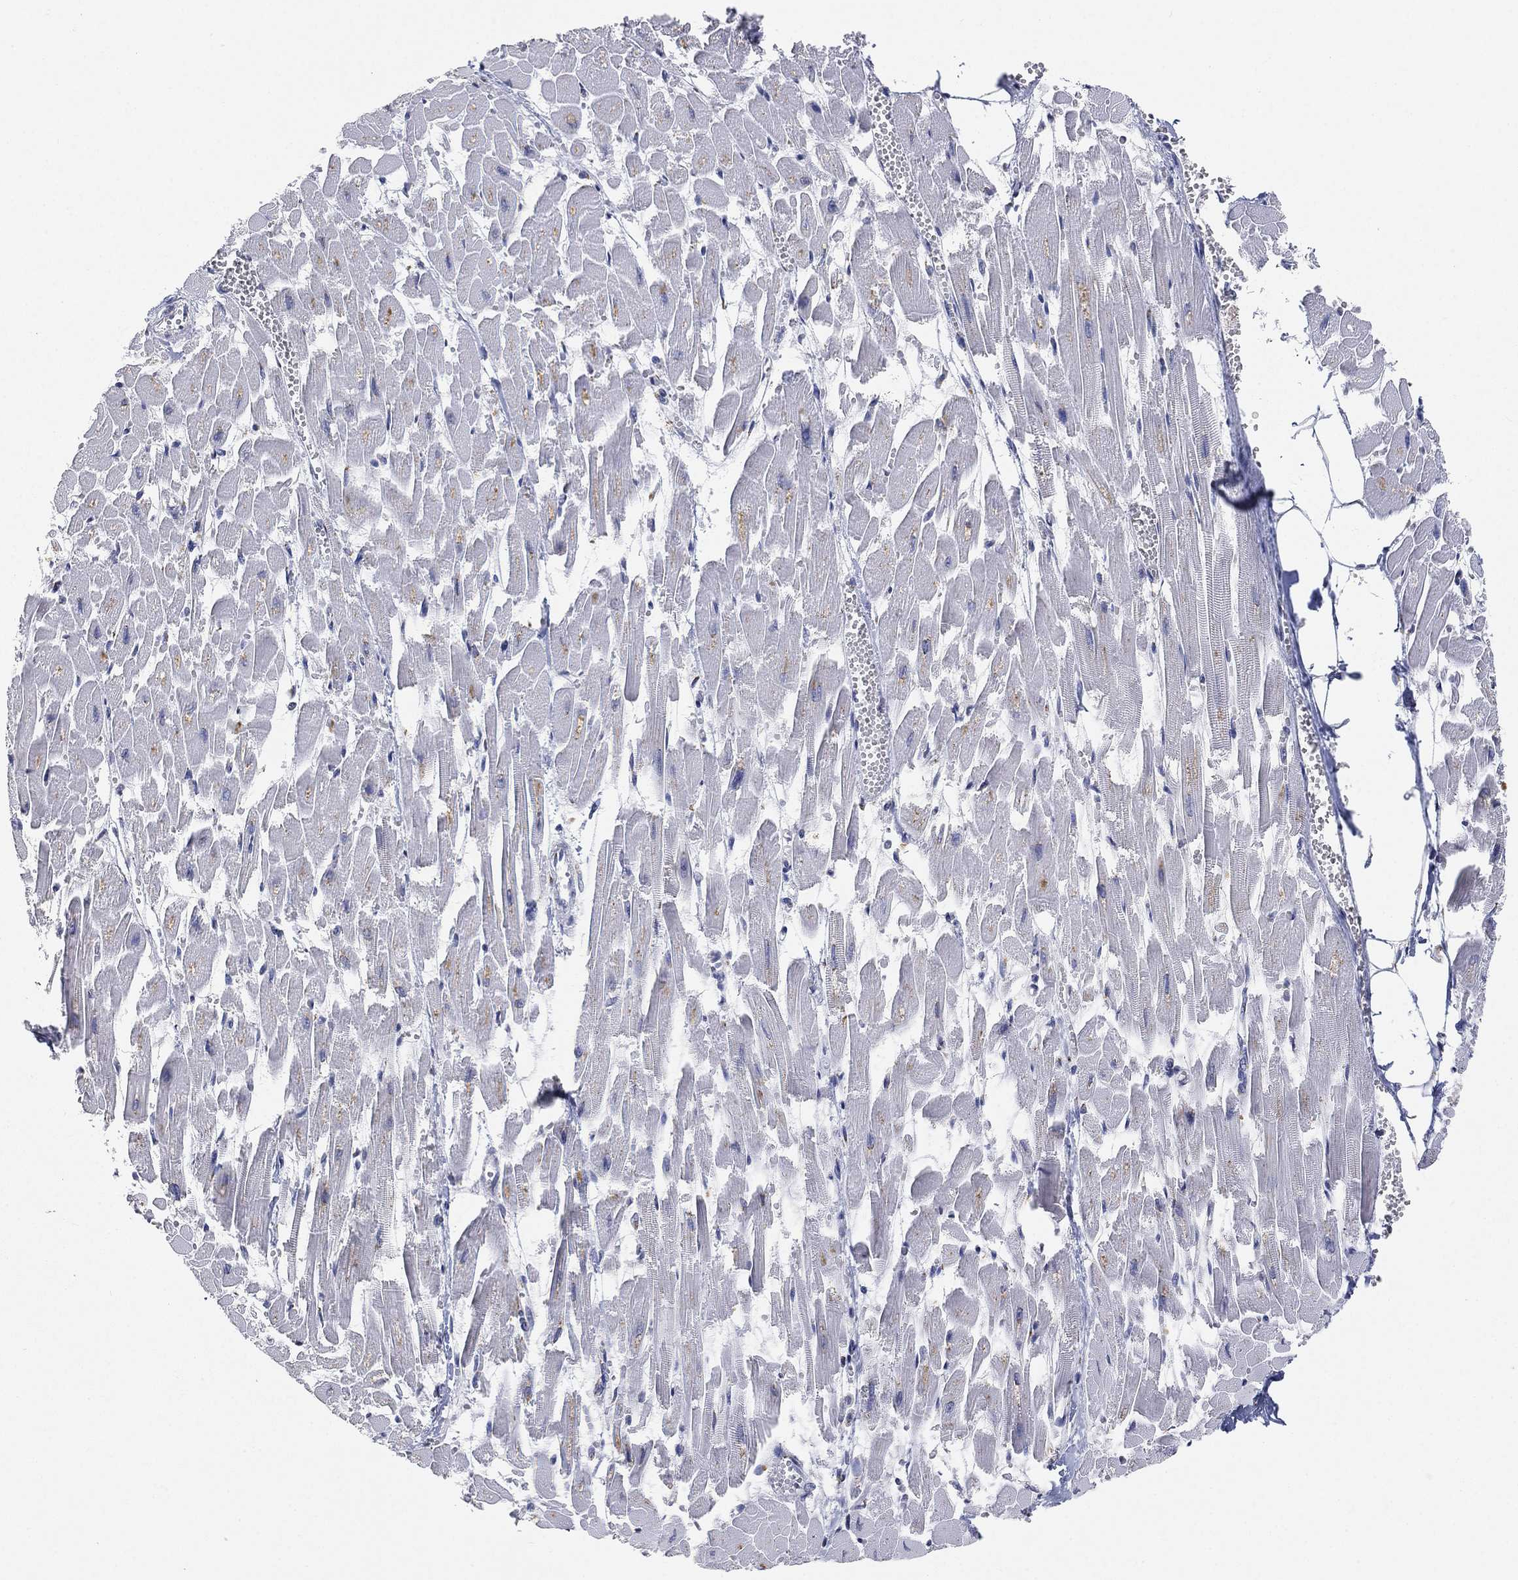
{"staining": {"intensity": "strong", "quantity": "25%-75%", "location": "cytoplasmic/membranous"}, "tissue": "heart muscle", "cell_type": "Cardiomyocytes", "image_type": "normal", "snomed": [{"axis": "morphology", "description": "Normal tissue, NOS"}, {"axis": "topography", "description": "Heart"}], "caption": "A micrograph of heart muscle stained for a protein reveals strong cytoplasmic/membranous brown staining in cardiomyocytes.", "gene": "TICAM1", "patient": {"sex": "female", "age": 52}}